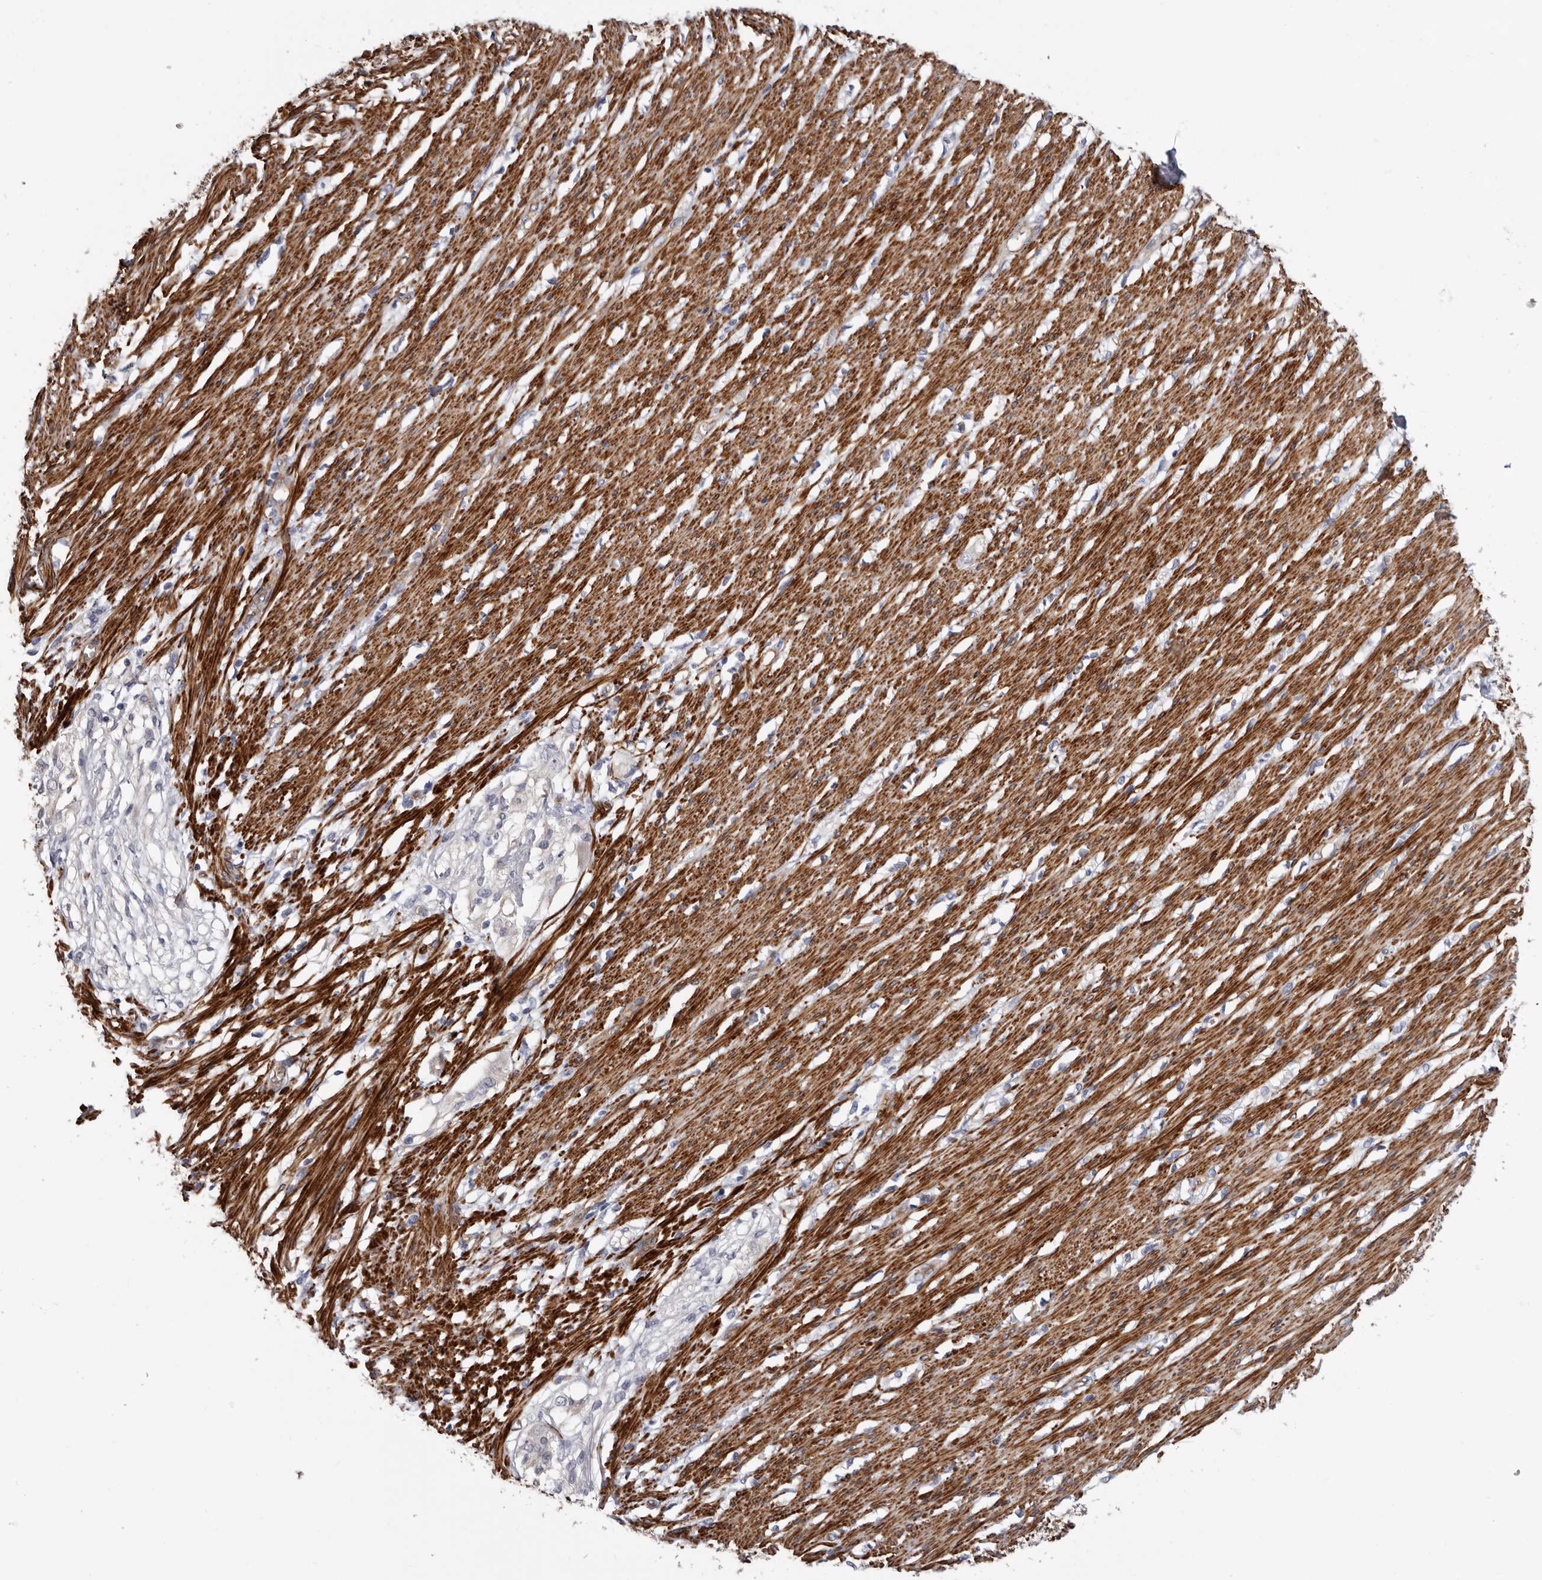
{"staining": {"intensity": "strong", "quantity": ">75%", "location": "cytoplasmic/membranous"}, "tissue": "smooth muscle", "cell_type": "Smooth muscle cells", "image_type": "normal", "snomed": [{"axis": "morphology", "description": "Normal tissue, NOS"}, {"axis": "morphology", "description": "Adenocarcinoma, NOS"}, {"axis": "topography", "description": "Colon"}, {"axis": "topography", "description": "Peripheral nerve tissue"}], "caption": "The micrograph reveals staining of unremarkable smooth muscle, revealing strong cytoplasmic/membranous protein positivity (brown color) within smooth muscle cells. (DAB = brown stain, brightfield microscopy at high magnification).", "gene": "ADGRL4", "patient": {"sex": "male", "age": 14}}